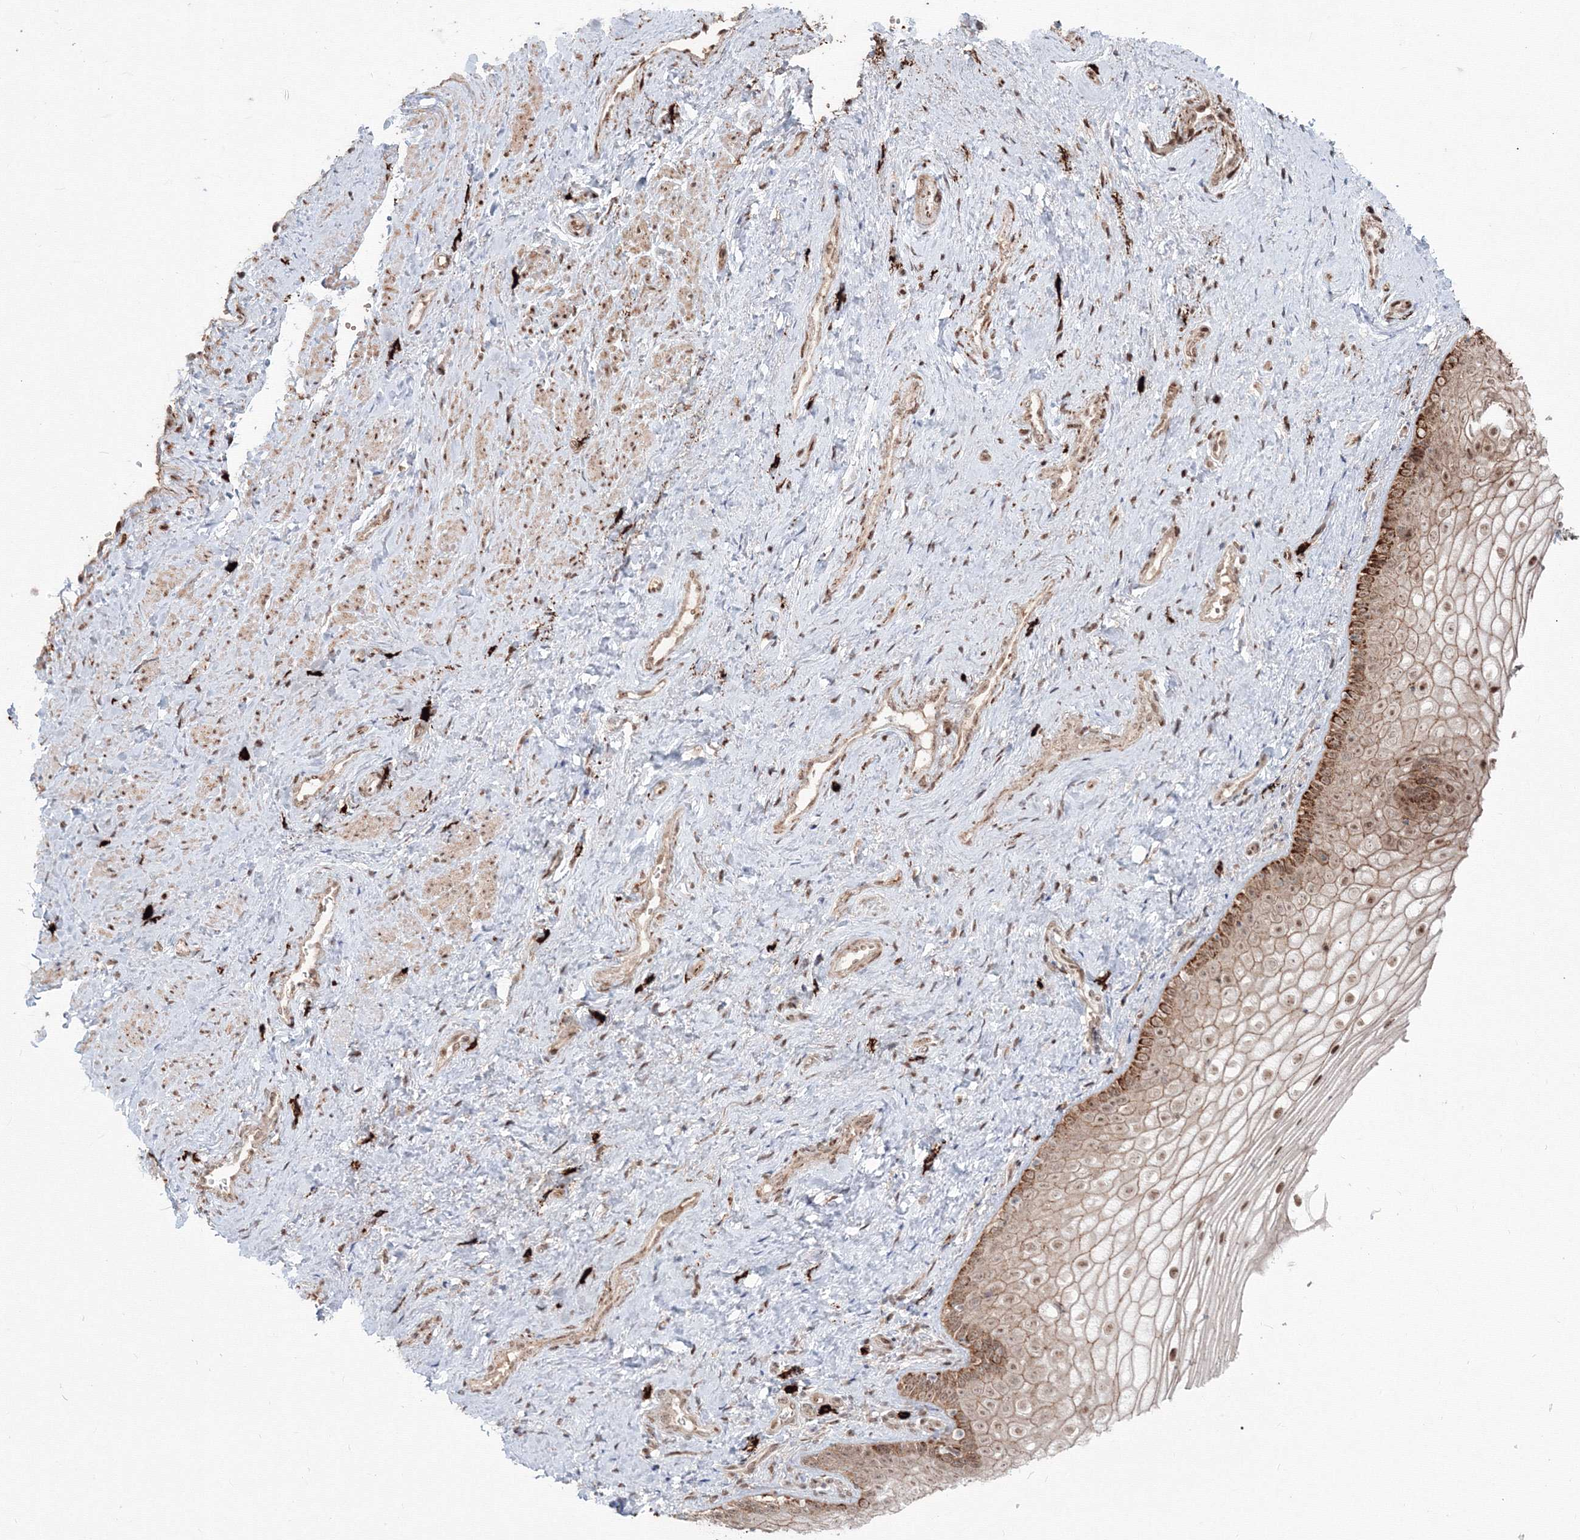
{"staining": {"intensity": "moderate", "quantity": ">75%", "location": "cytoplasmic/membranous,nuclear"}, "tissue": "vagina", "cell_type": "Squamous epithelial cells", "image_type": "normal", "snomed": [{"axis": "morphology", "description": "Normal tissue, NOS"}, {"axis": "topography", "description": "Vagina"}], "caption": "Squamous epithelial cells demonstrate medium levels of moderate cytoplasmic/membranous,nuclear staining in approximately >75% of cells in normal vagina.", "gene": "SH3PXD2A", "patient": {"sex": "female", "age": 46}}